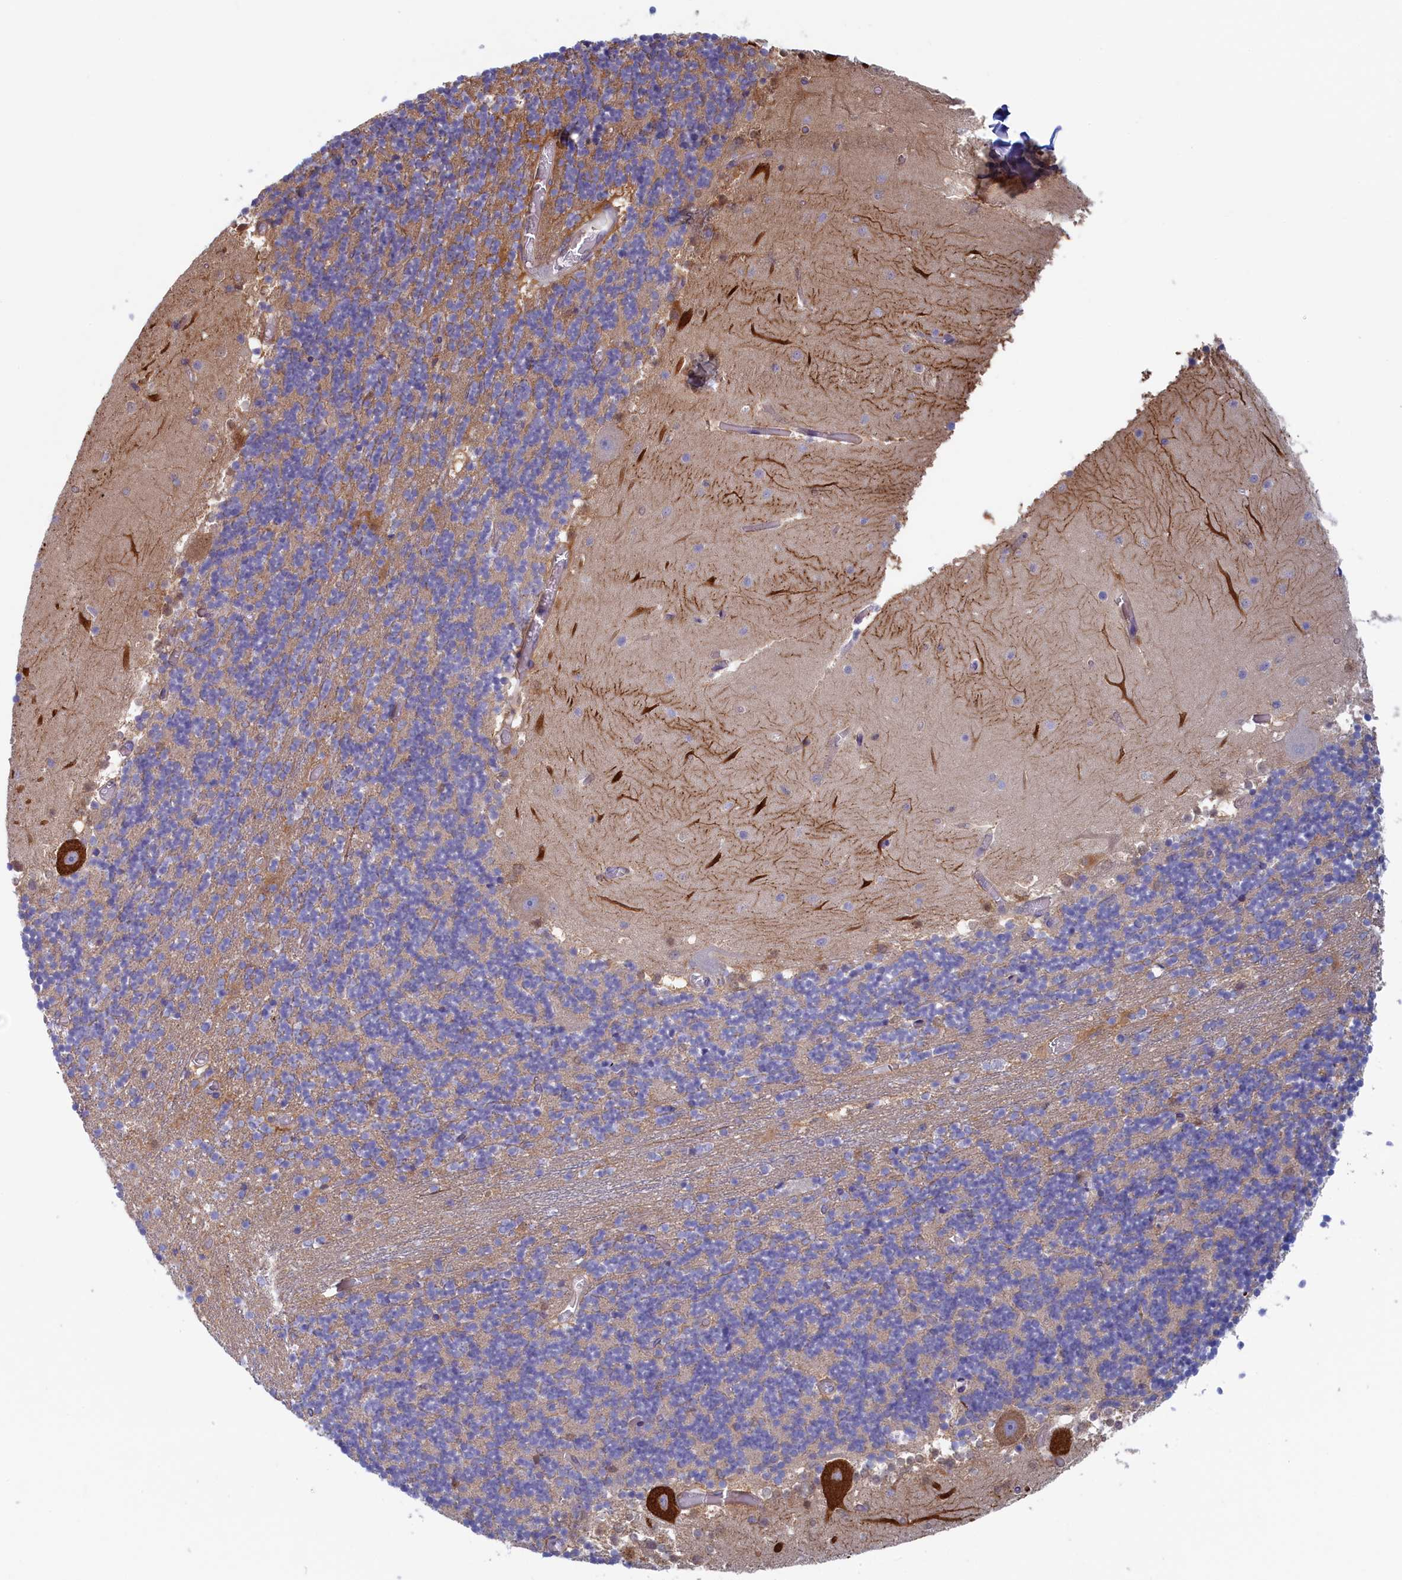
{"staining": {"intensity": "negative", "quantity": "none", "location": "none"}, "tissue": "cerebellum", "cell_type": "Cells in granular layer", "image_type": "normal", "snomed": [{"axis": "morphology", "description": "Normal tissue, NOS"}, {"axis": "topography", "description": "Cerebellum"}], "caption": "This is a image of immunohistochemistry (IHC) staining of normal cerebellum, which shows no positivity in cells in granular layer.", "gene": "SYNDIG1L", "patient": {"sex": "female", "age": 28}}